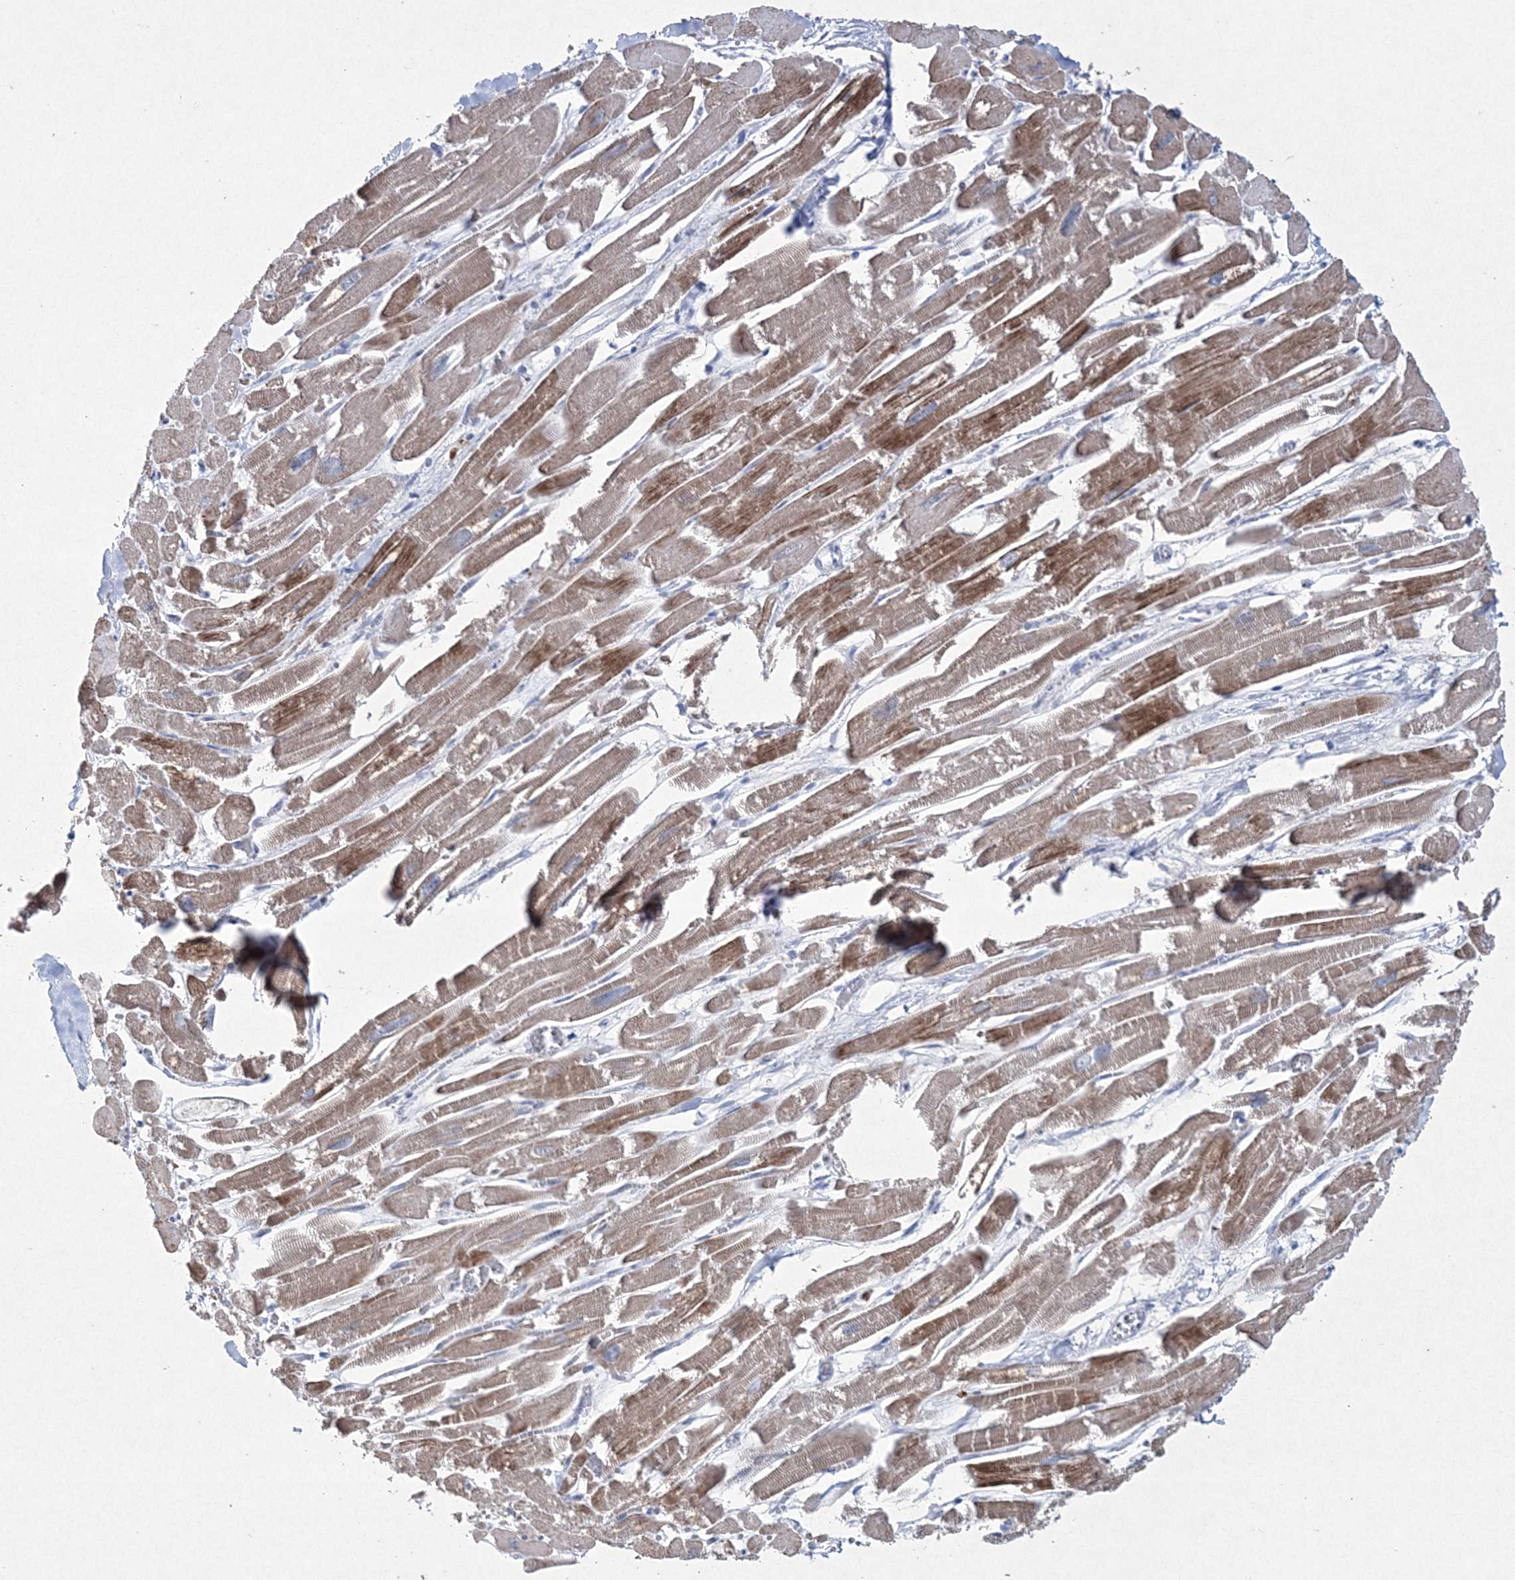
{"staining": {"intensity": "moderate", "quantity": ">75%", "location": "cytoplasmic/membranous"}, "tissue": "heart muscle", "cell_type": "Cardiomyocytes", "image_type": "normal", "snomed": [{"axis": "morphology", "description": "Normal tissue, NOS"}, {"axis": "topography", "description": "Heart"}], "caption": "Approximately >75% of cardiomyocytes in benign heart muscle exhibit moderate cytoplasmic/membranous protein staining as visualized by brown immunohistochemical staining.", "gene": "CES4A", "patient": {"sex": "male", "age": 54}}